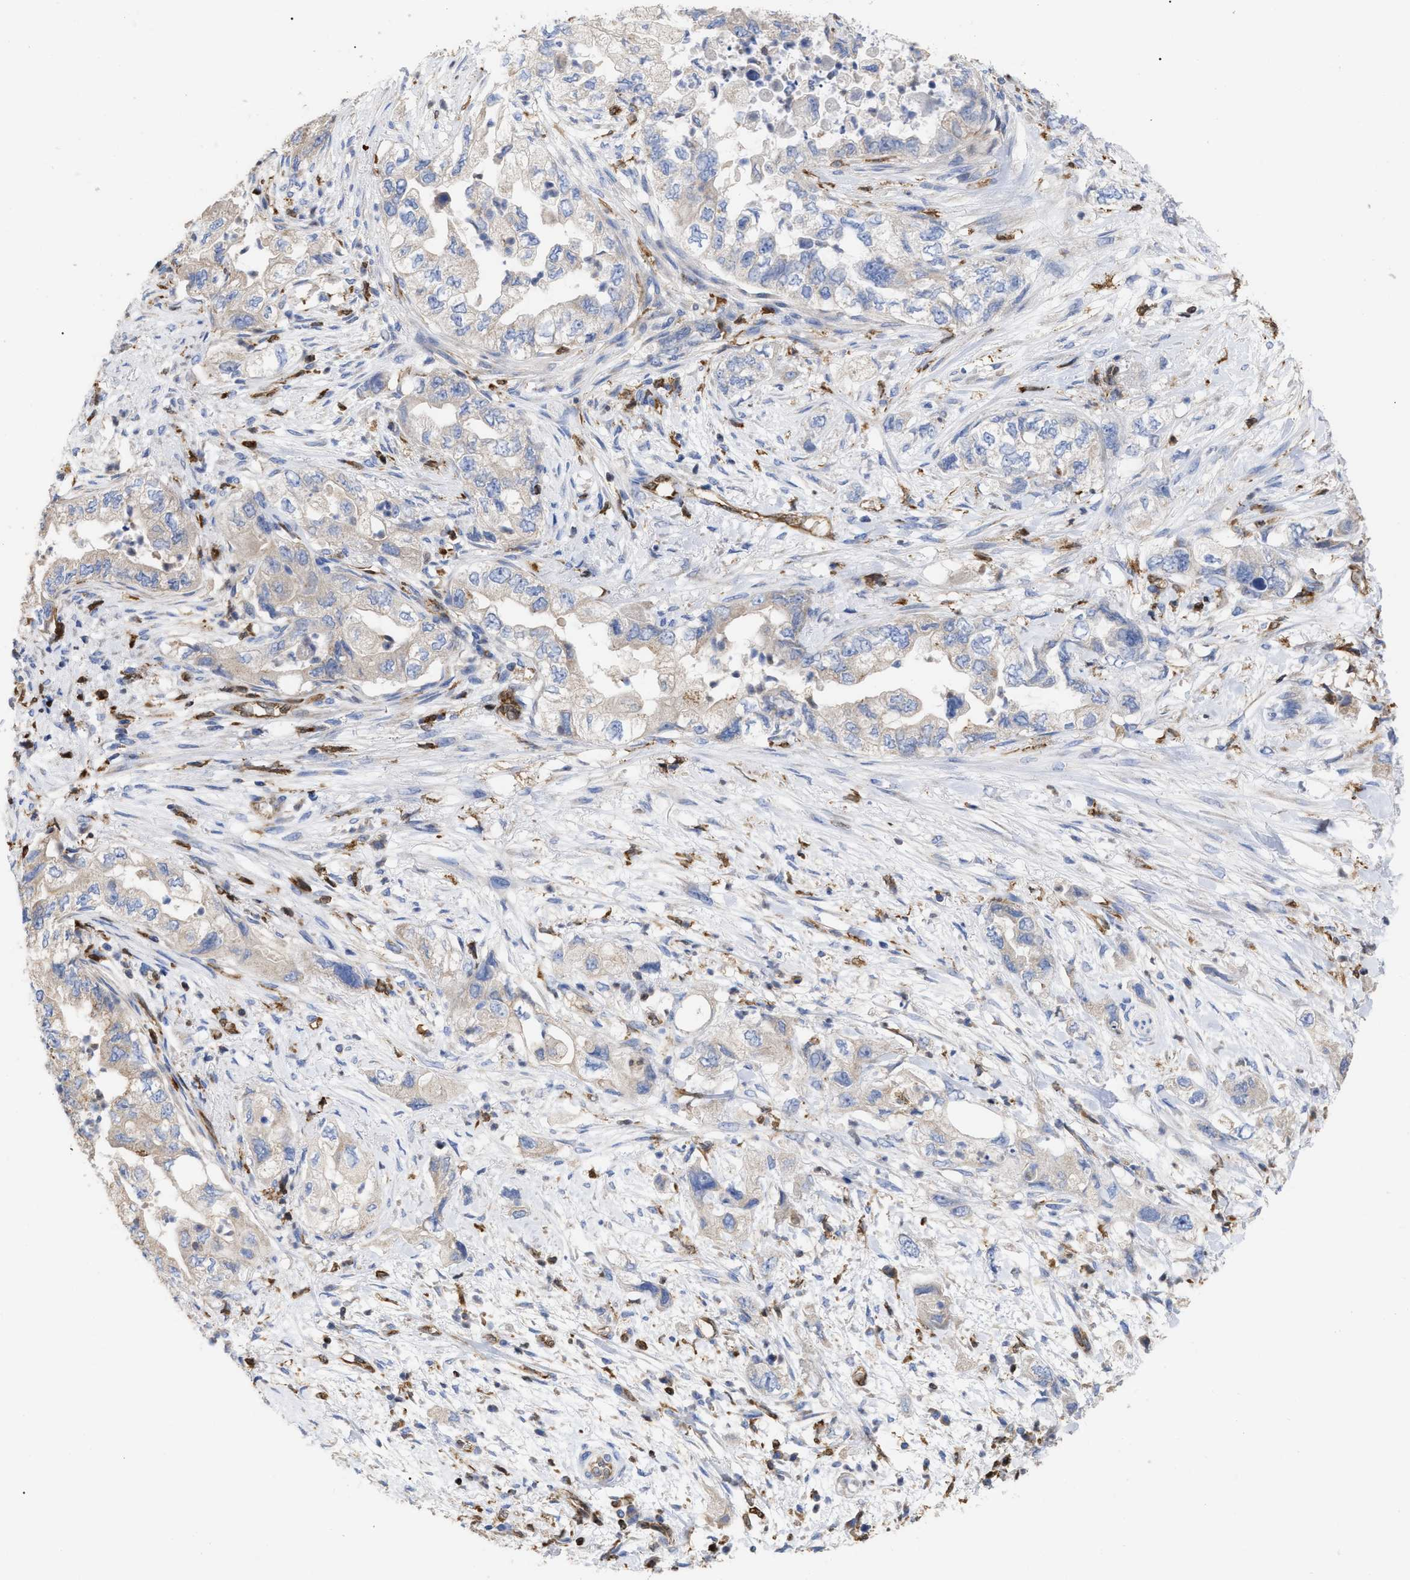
{"staining": {"intensity": "negative", "quantity": "none", "location": "none"}, "tissue": "pancreatic cancer", "cell_type": "Tumor cells", "image_type": "cancer", "snomed": [{"axis": "morphology", "description": "Adenocarcinoma, NOS"}, {"axis": "topography", "description": "Pancreas"}], "caption": "Image shows no significant protein positivity in tumor cells of pancreatic cancer. (Stains: DAB (3,3'-diaminobenzidine) IHC with hematoxylin counter stain, Microscopy: brightfield microscopy at high magnification).", "gene": "GIMAP4", "patient": {"sex": "female", "age": 73}}